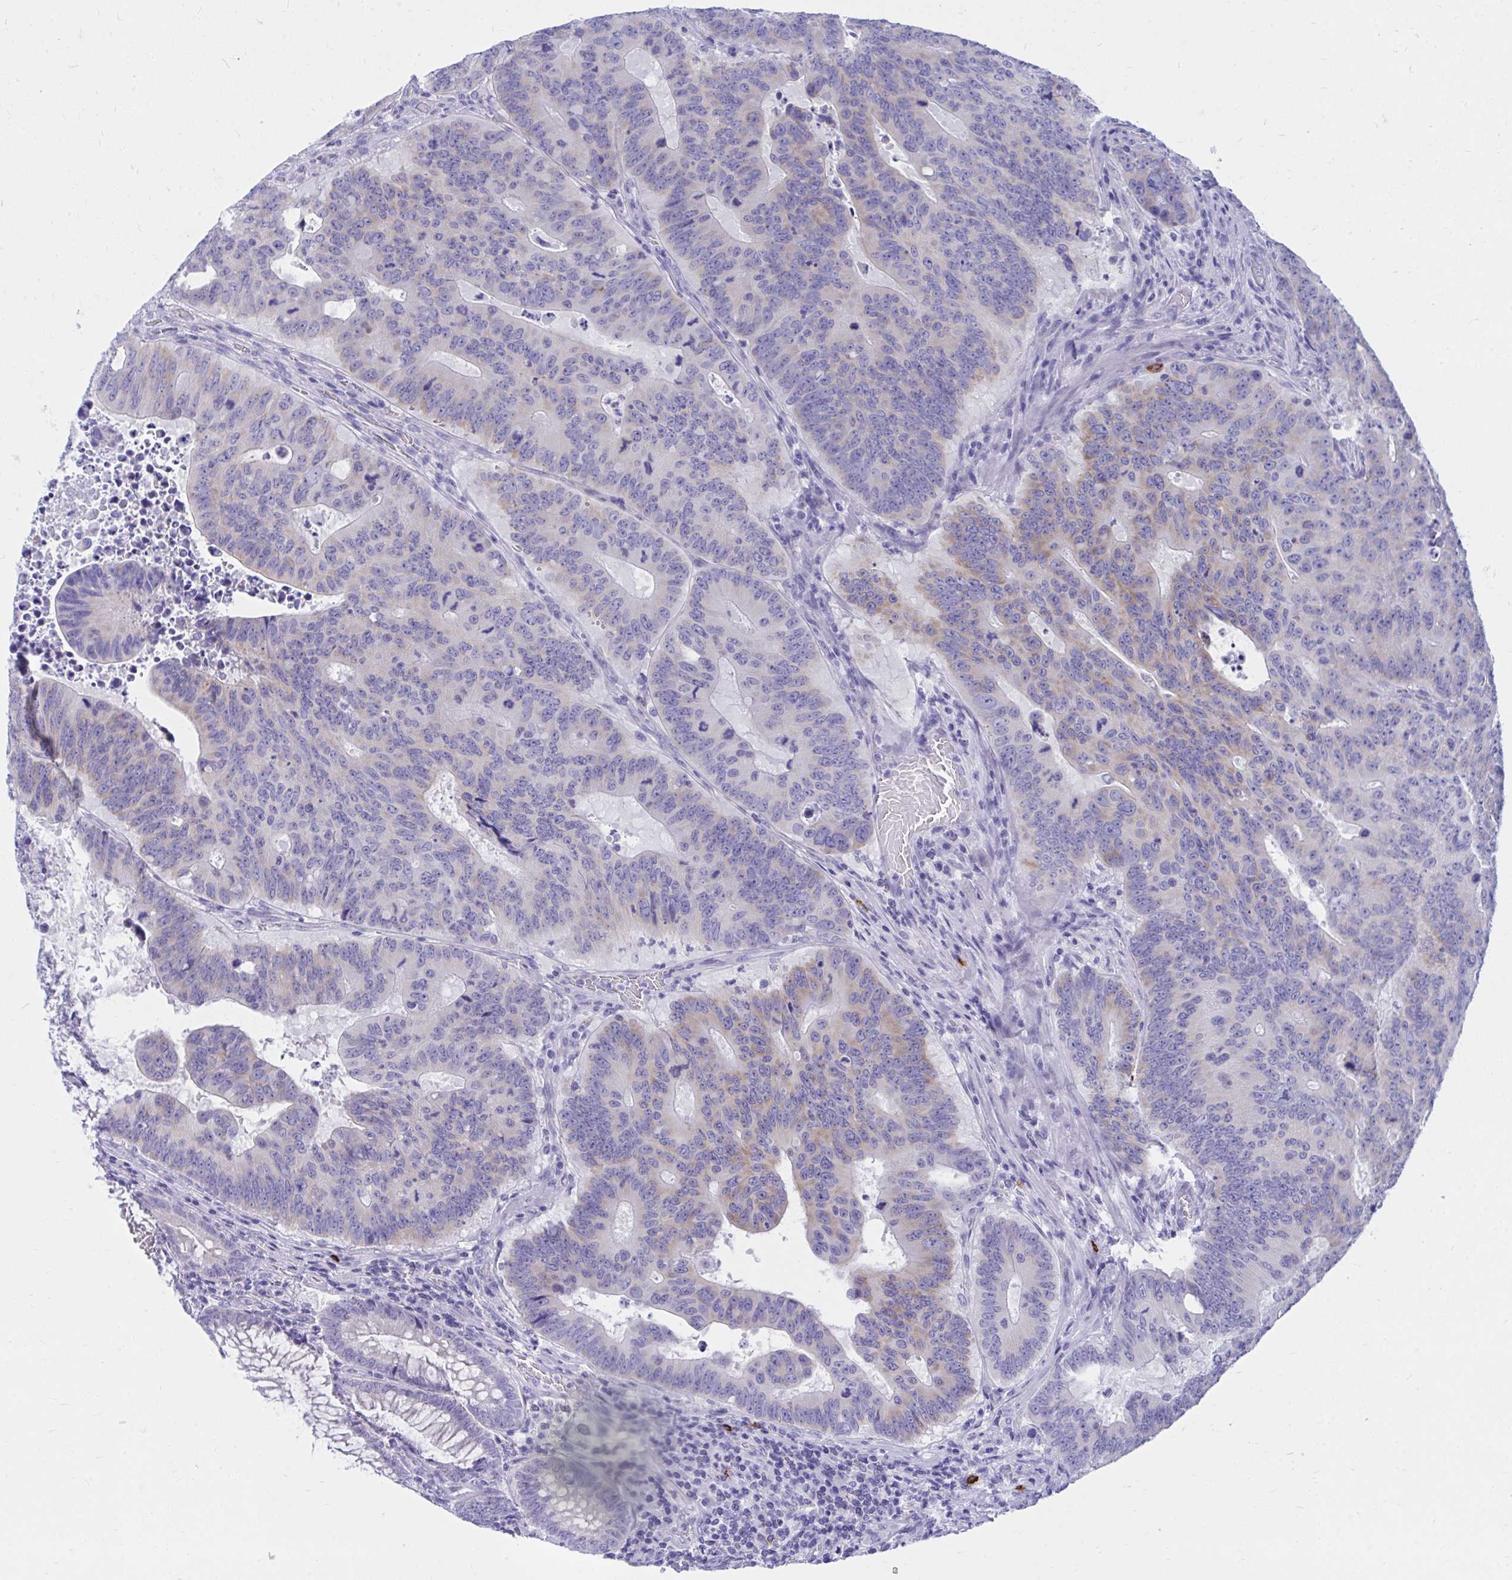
{"staining": {"intensity": "weak", "quantity": "25%-75%", "location": "cytoplasmic/membranous"}, "tissue": "colorectal cancer", "cell_type": "Tumor cells", "image_type": "cancer", "snomed": [{"axis": "morphology", "description": "Adenocarcinoma, NOS"}, {"axis": "topography", "description": "Colon"}], "caption": "Tumor cells demonstrate weak cytoplasmic/membranous positivity in about 25%-75% of cells in colorectal cancer (adenocarcinoma).", "gene": "SHISA8", "patient": {"sex": "male", "age": 62}}